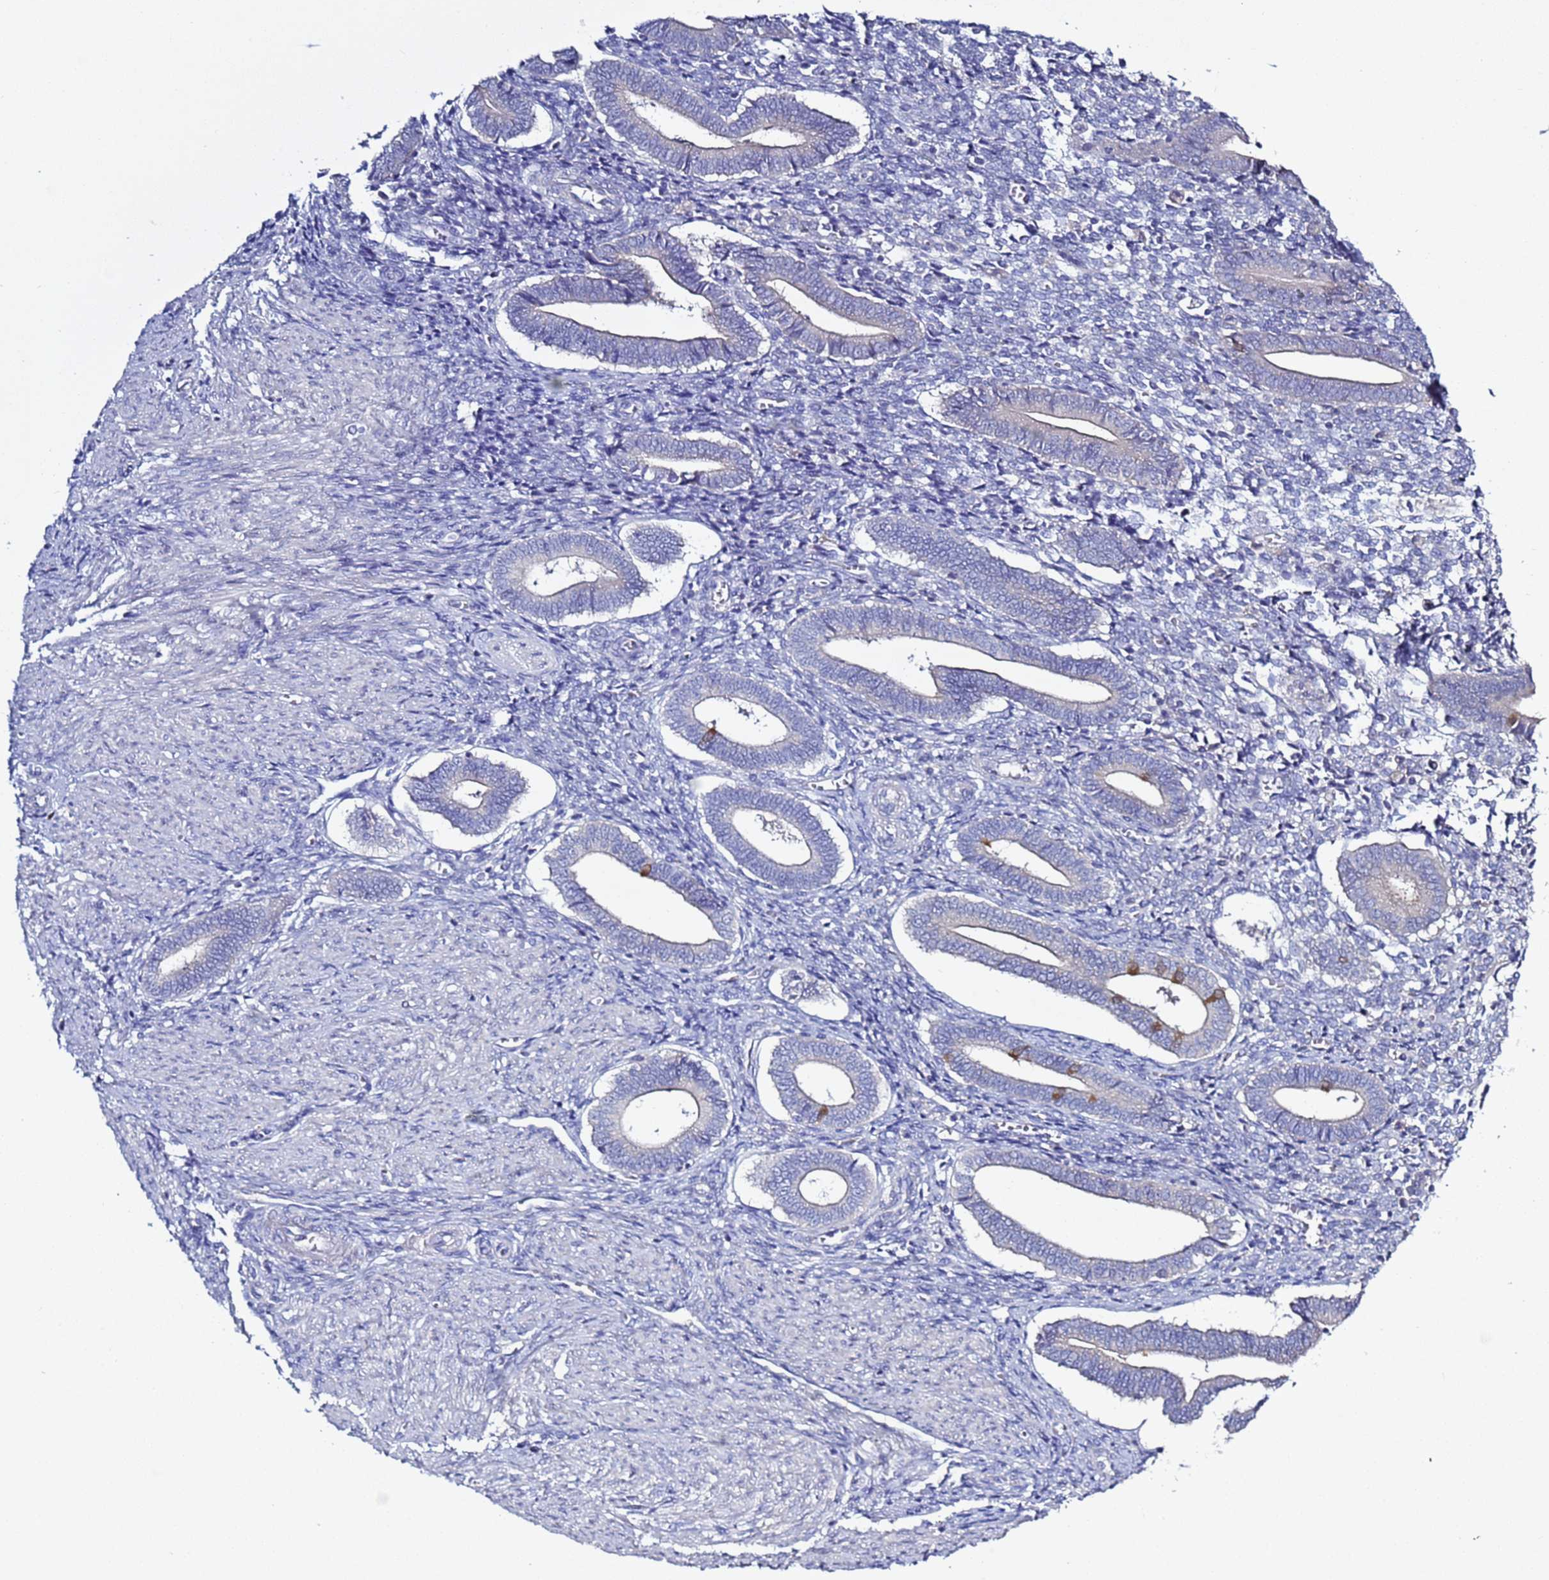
{"staining": {"intensity": "negative", "quantity": "none", "location": "none"}, "tissue": "endometrium", "cell_type": "Cells in endometrial stroma", "image_type": "normal", "snomed": [{"axis": "morphology", "description": "Normal tissue, NOS"}, {"axis": "topography", "description": "Other"}, {"axis": "topography", "description": "Endometrium"}], "caption": "The histopathology image demonstrates no significant expression in cells in endometrial stroma of endometrium.", "gene": "RABL2A", "patient": {"sex": "female", "age": 44}}